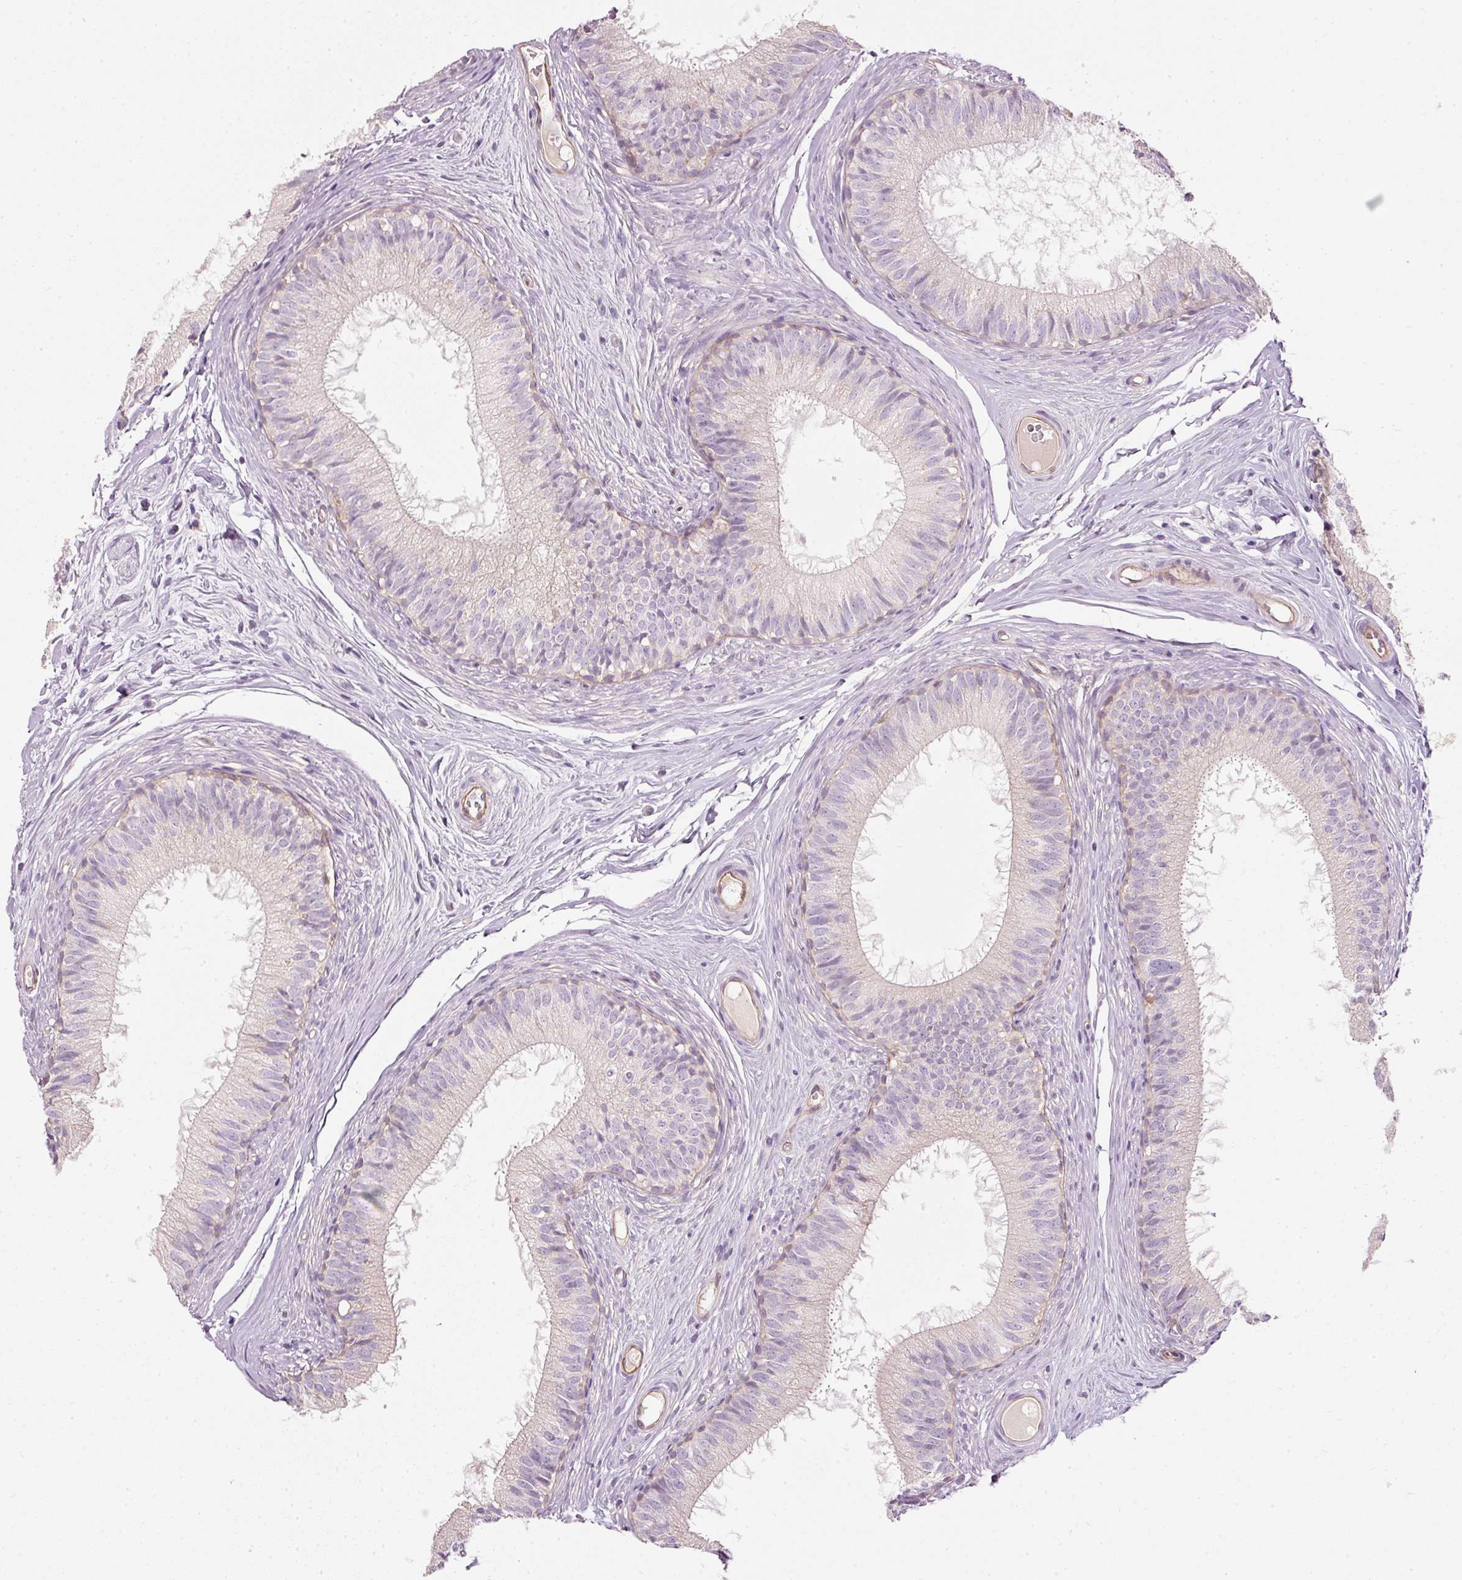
{"staining": {"intensity": "negative", "quantity": "none", "location": "none"}, "tissue": "epididymis", "cell_type": "Glandular cells", "image_type": "normal", "snomed": [{"axis": "morphology", "description": "Normal tissue, NOS"}, {"axis": "topography", "description": "Epididymis"}], "caption": "This is a image of immunohistochemistry staining of benign epididymis, which shows no staining in glandular cells. The staining is performed using DAB brown chromogen with nuclei counter-stained in using hematoxylin.", "gene": "OSR2", "patient": {"sex": "male", "age": 25}}